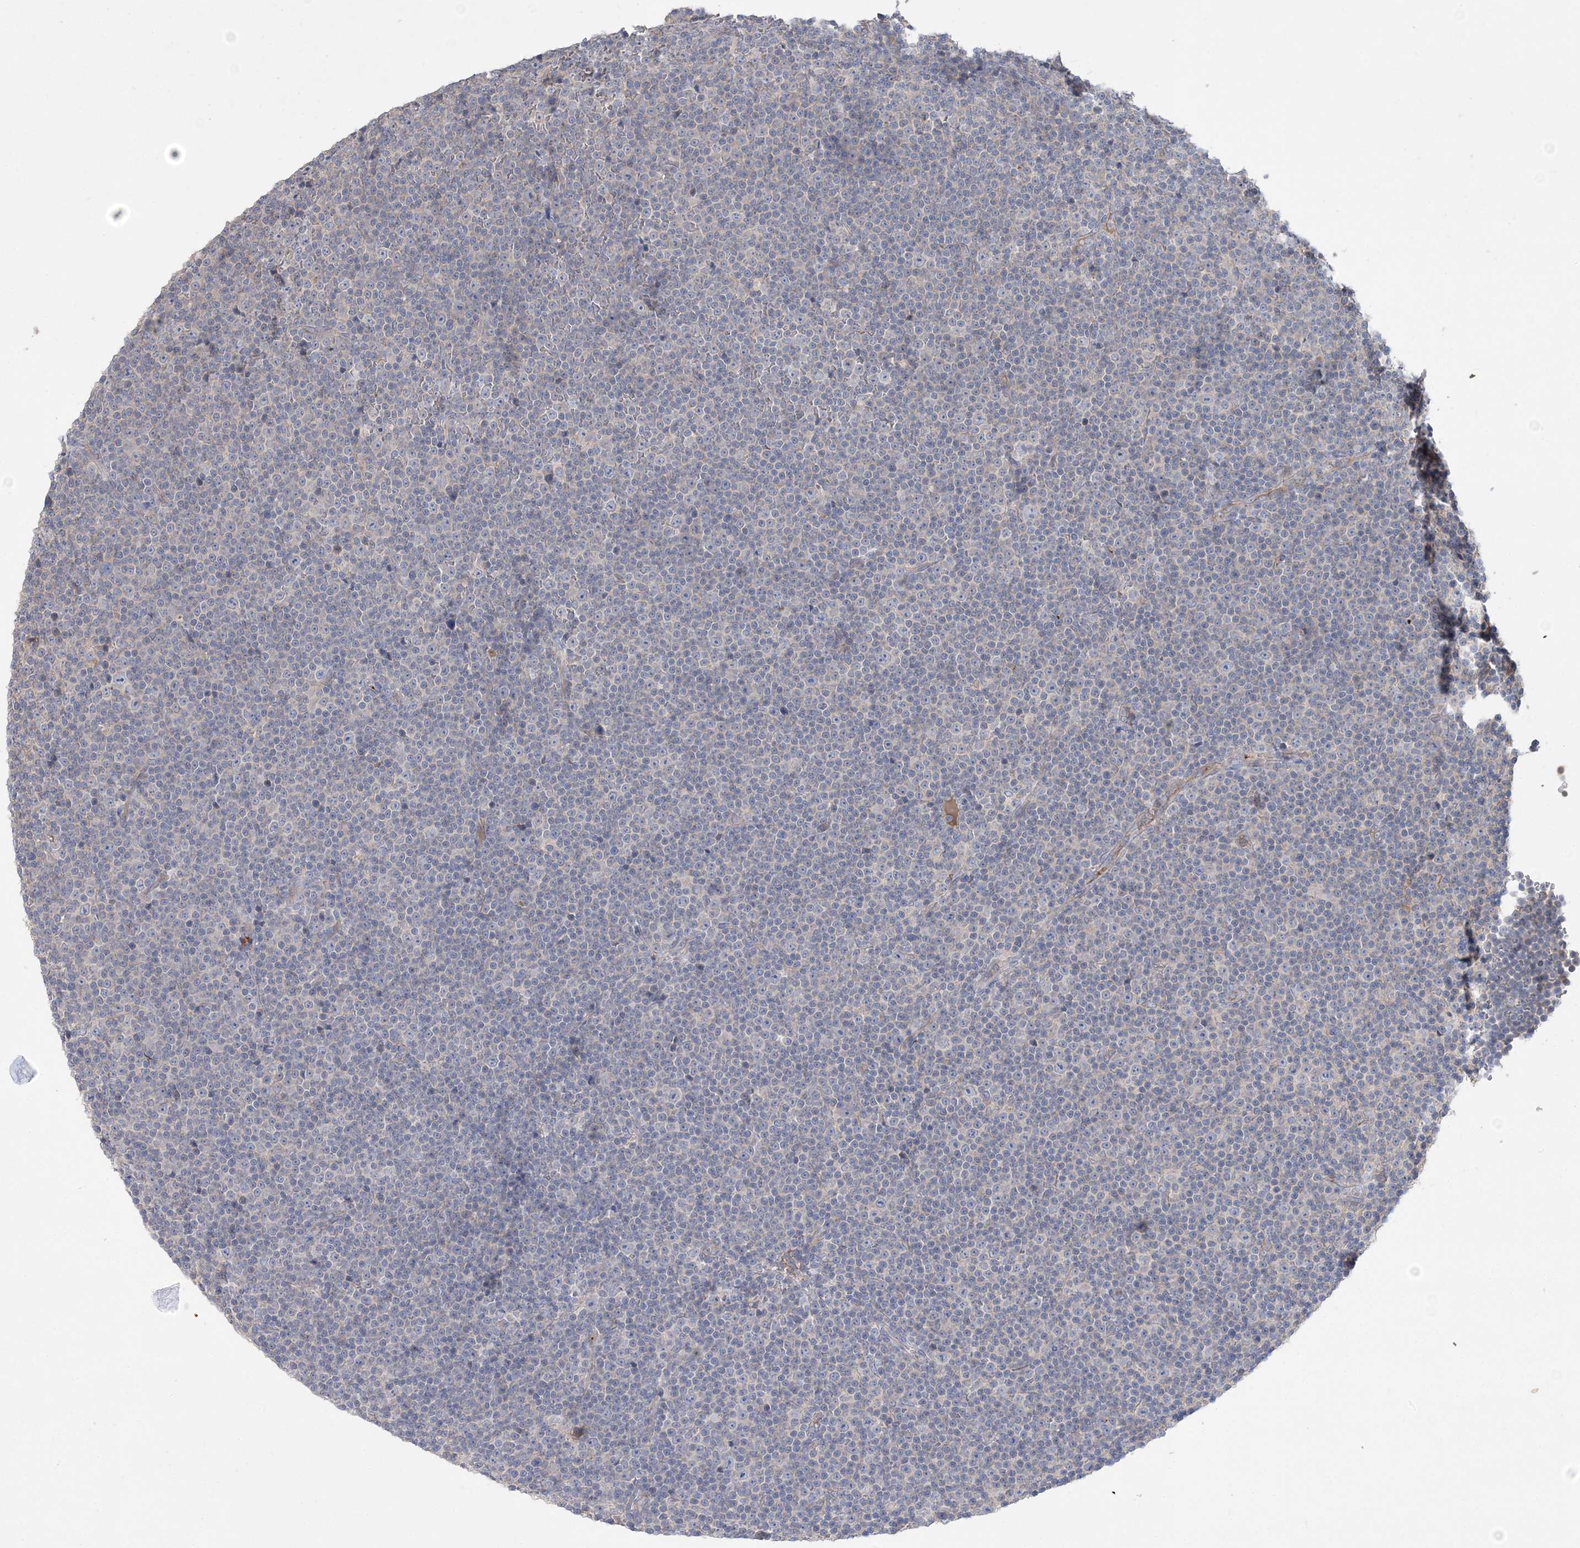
{"staining": {"intensity": "negative", "quantity": "none", "location": "none"}, "tissue": "lymphoma", "cell_type": "Tumor cells", "image_type": "cancer", "snomed": [{"axis": "morphology", "description": "Malignant lymphoma, non-Hodgkin's type, Low grade"}, {"axis": "topography", "description": "Lymph node"}], "caption": "Tumor cells are negative for brown protein staining in lymphoma.", "gene": "ADCK2", "patient": {"sex": "female", "age": 67}}